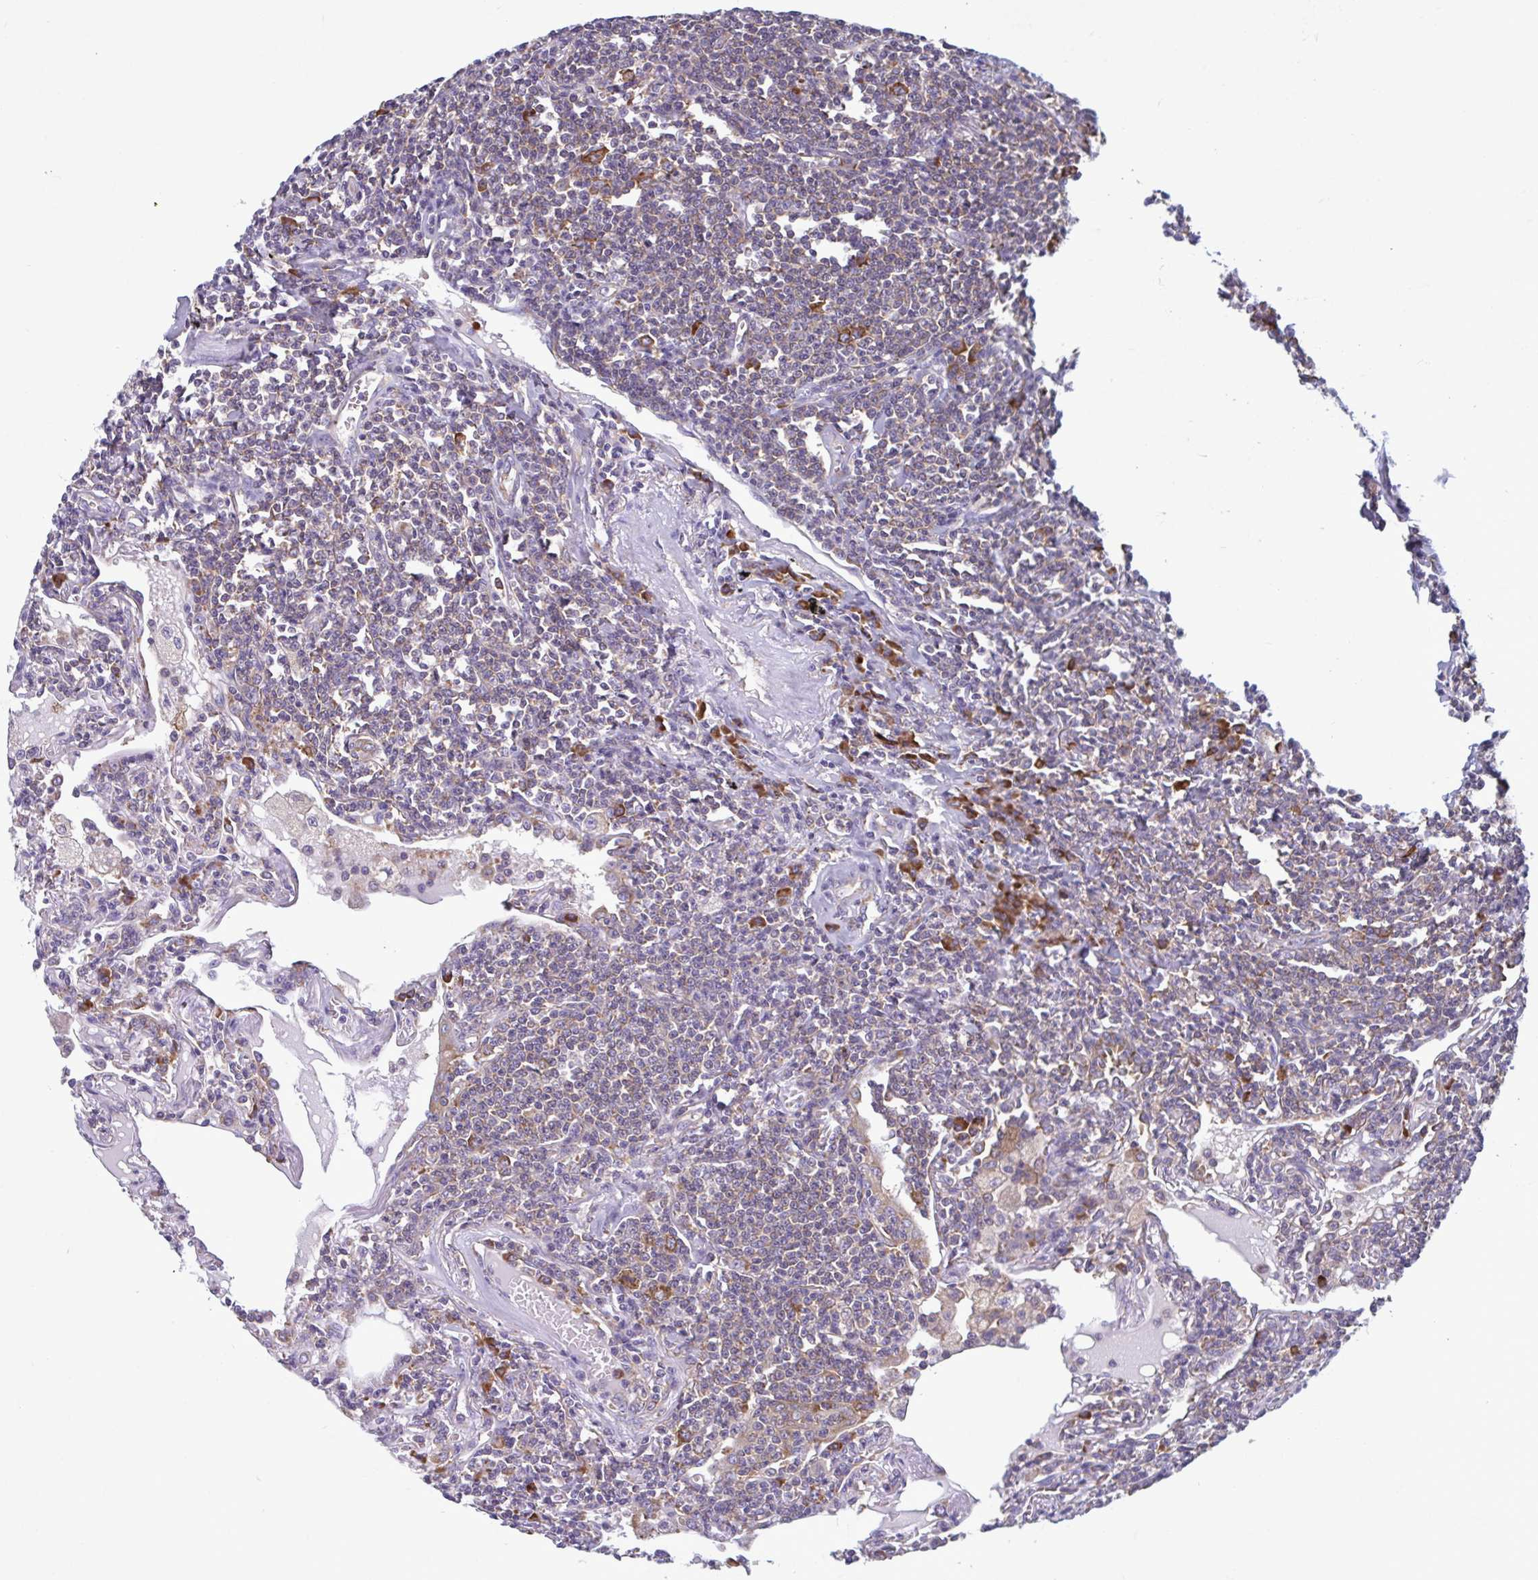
{"staining": {"intensity": "weak", "quantity": "<25%", "location": "cytoplasmic/membranous"}, "tissue": "lymphoma", "cell_type": "Tumor cells", "image_type": "cancer", "snomed": [{"axis": "morphology", "description": "Malignant lymphoma, non-Hodgkin's type, Low grade"}, {"axis": "topography", "description": "Lung"}], "caption": "Tumor cells show no significant expression in malignant lymphoma, non-Hodgkin's type (low-grade). (DAB (3,3'-diaminobenzidine) IHC with hematoxylin counter stain).", "gene": "RPS16", "patient": {"sex": "female", "age": 71}}